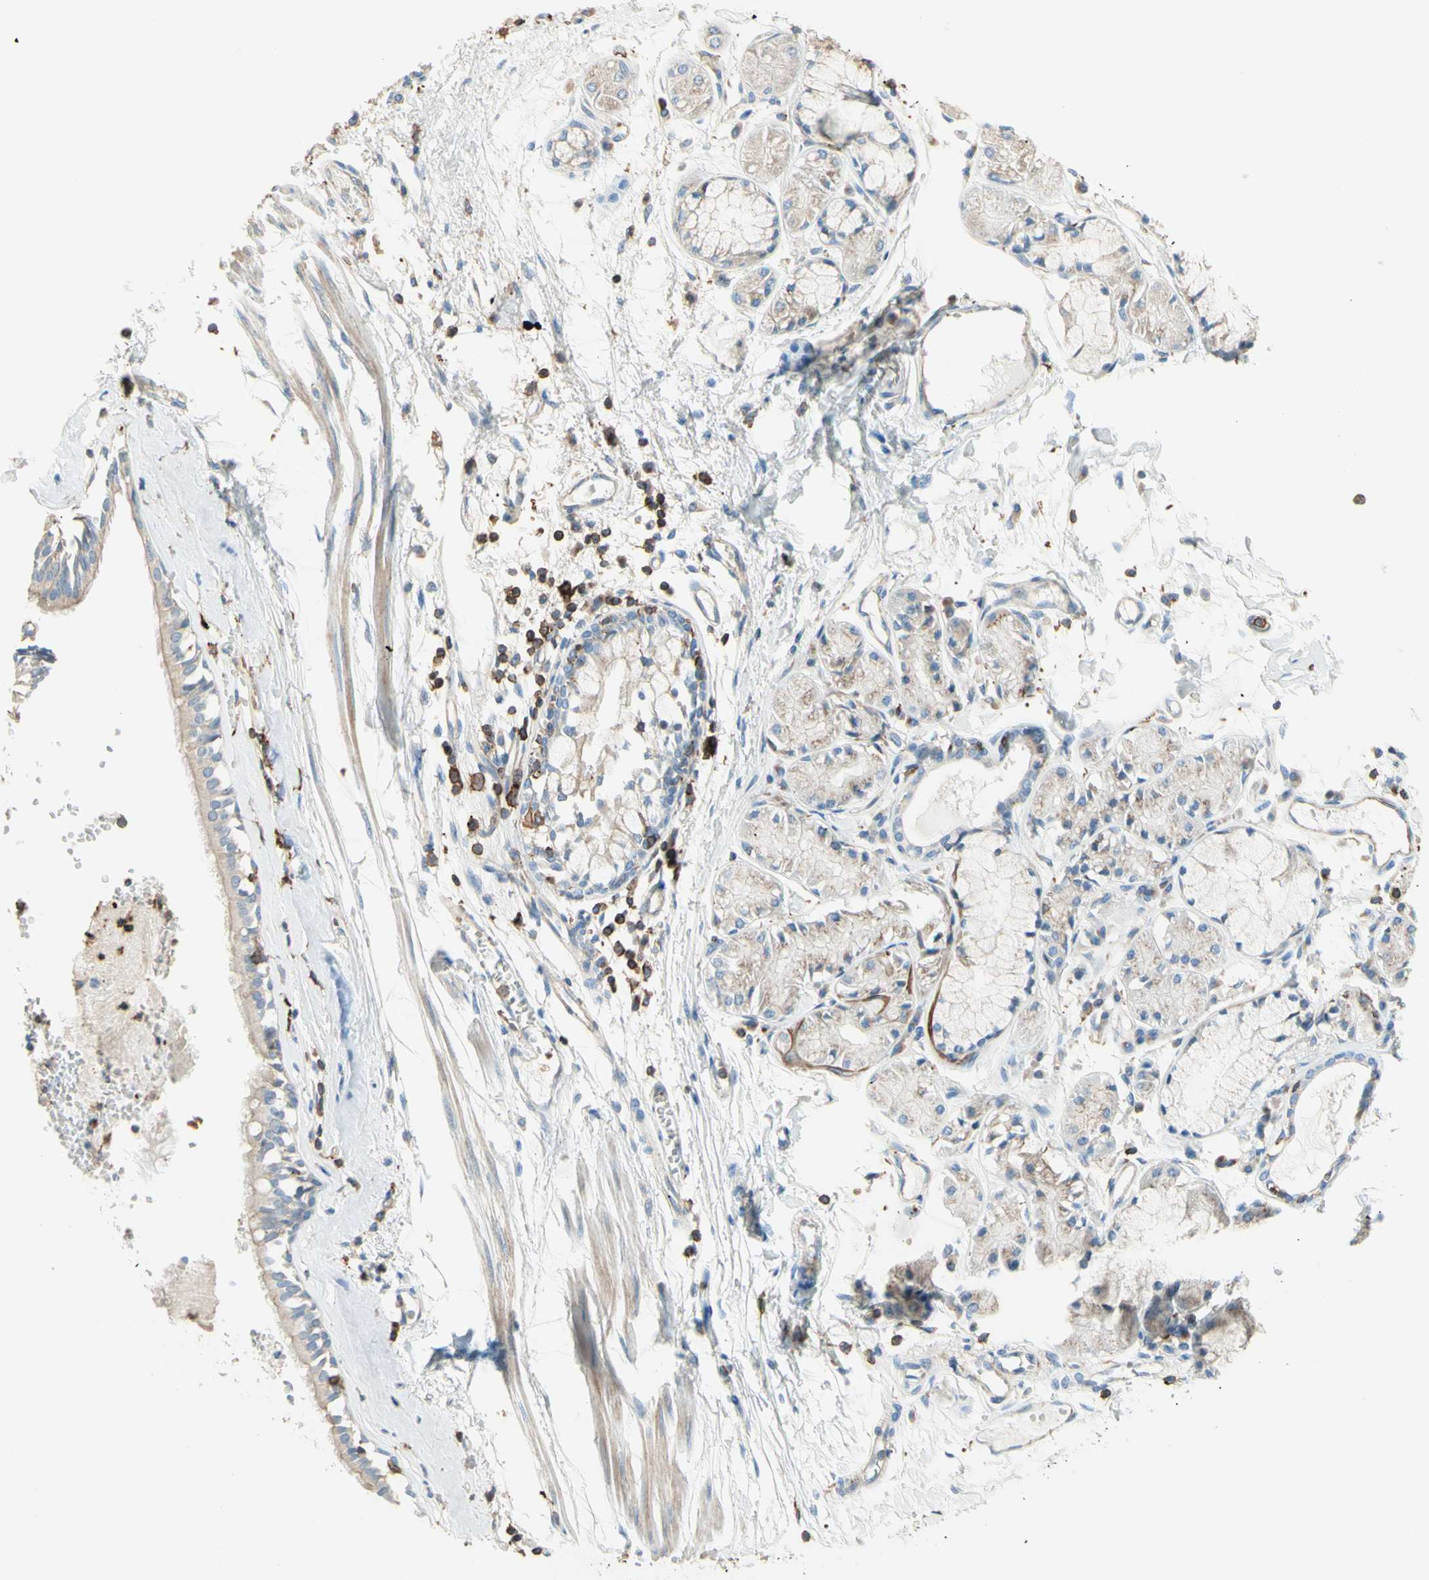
{"staining": {"intensity": "negative", "quantity": "none", "location": "none"}, "tissue": "bronchus", "cell_type": "Respiratory epithelial cells", "image_type": "normal", "snomed": [{"axis": "morphology", "description": "Normal tissue, NOS"}, {"axis": "topography", "description": "Bronchus"}, {"axis": "topography", "description": "Lung"}], "caption": "This micrograph is of benign bronchus stained with IHC to label a protein in brown with the nuclei are counter-stained blue. There is no staining in respiratory epithelial cells.", "gene": "SEMA4C", "patient": {"sex": "female", "age": 56}}